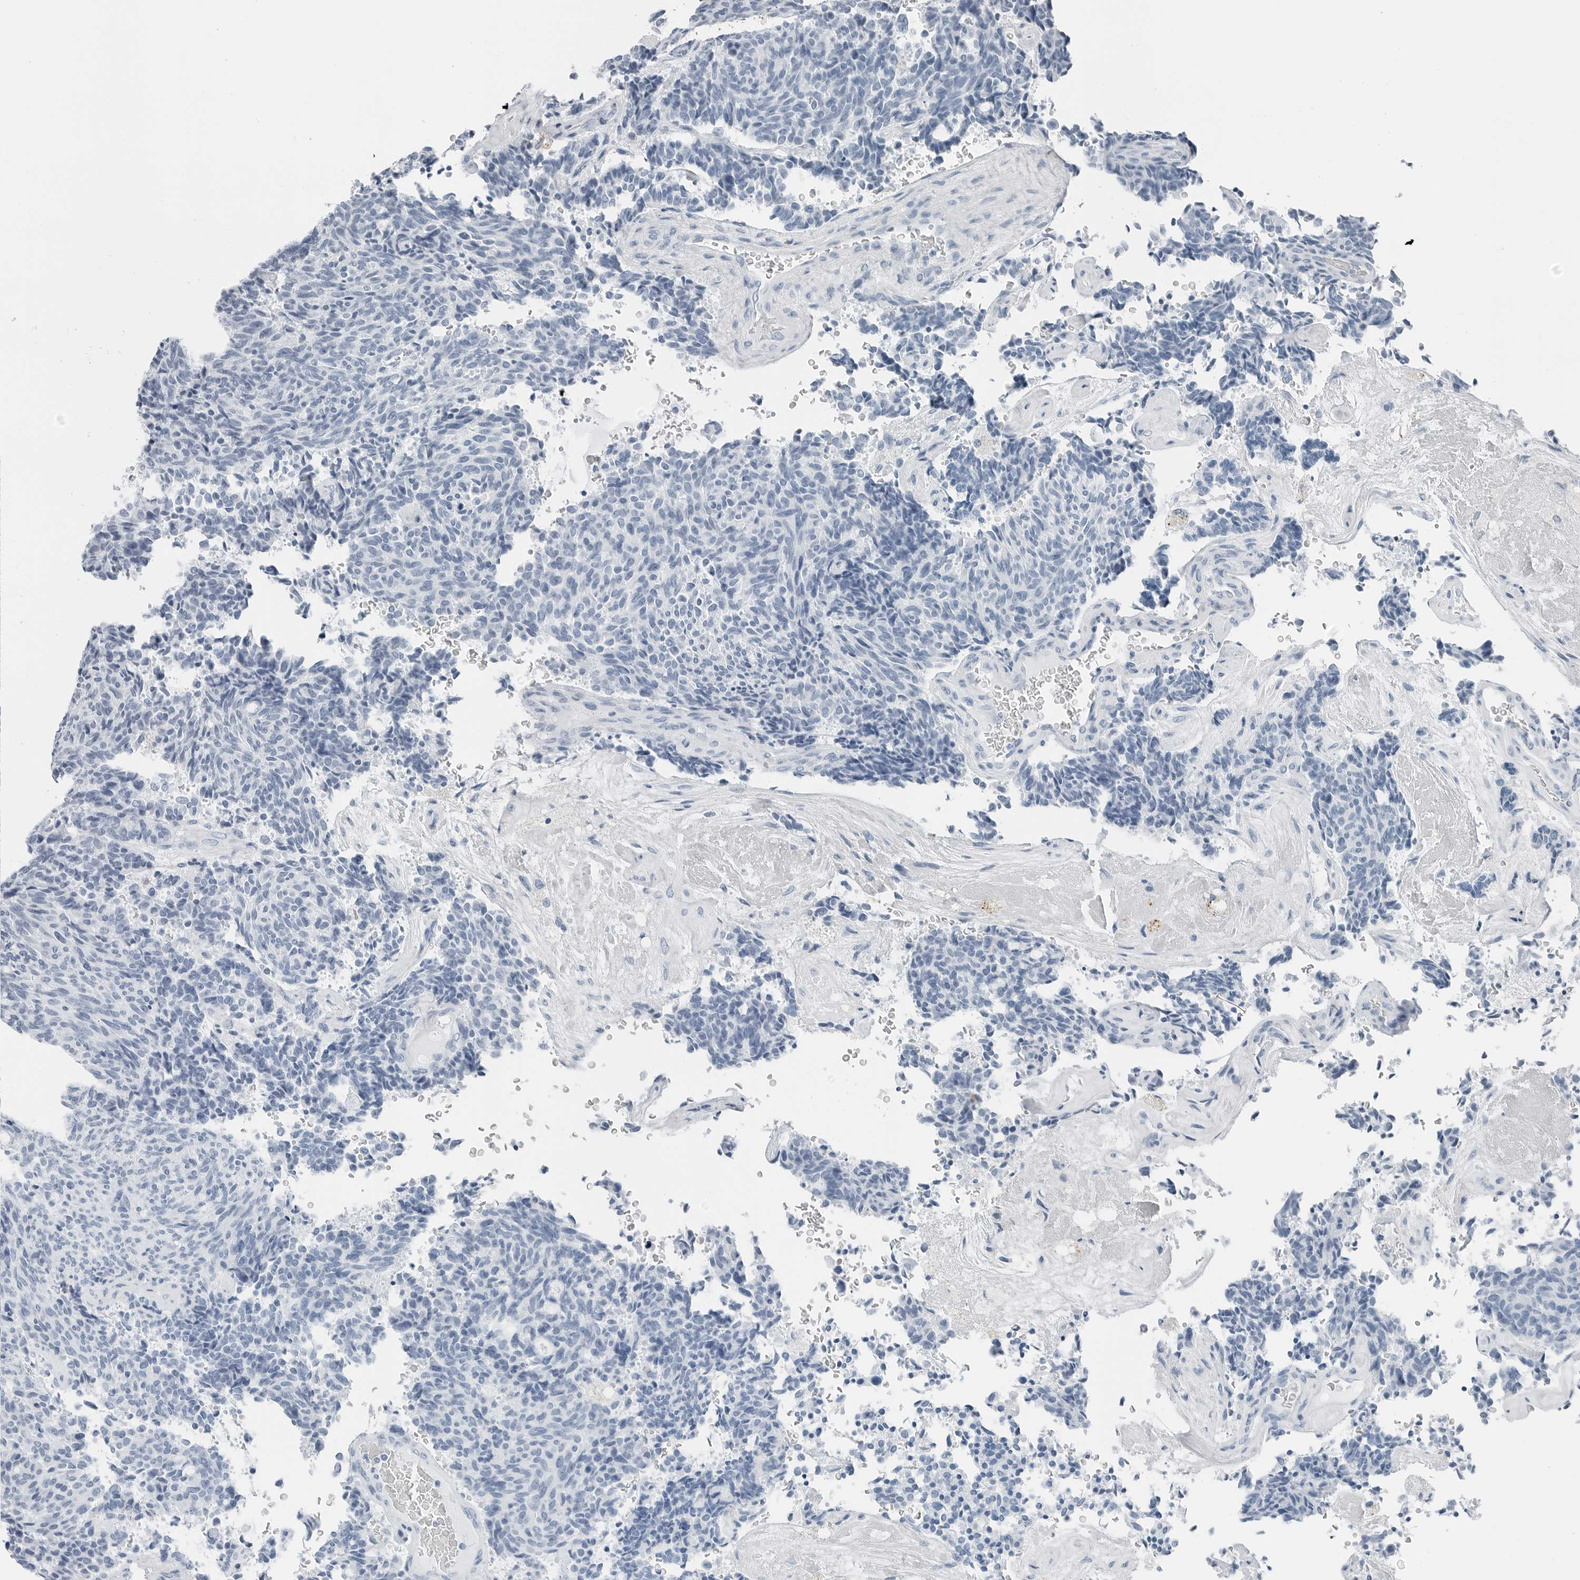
{"staining": {"intensity": "negative", "quantity": "none", "location": "none"}, "tissue": "carcinoid", "cell_type": "Tumor cells", "image_type": "cancer", "snomed": [{"axis": "morphology", "description": "Carcinoid, malignant, NOS"}, {"axis": "topography", "description": "Pancreas"}], "caption": "Immunohistochemical staining of human carcinoid shows no significant staining in tumor cells.", "gene": "SLPI", "patient": {"sex": "female", "age": 54}}